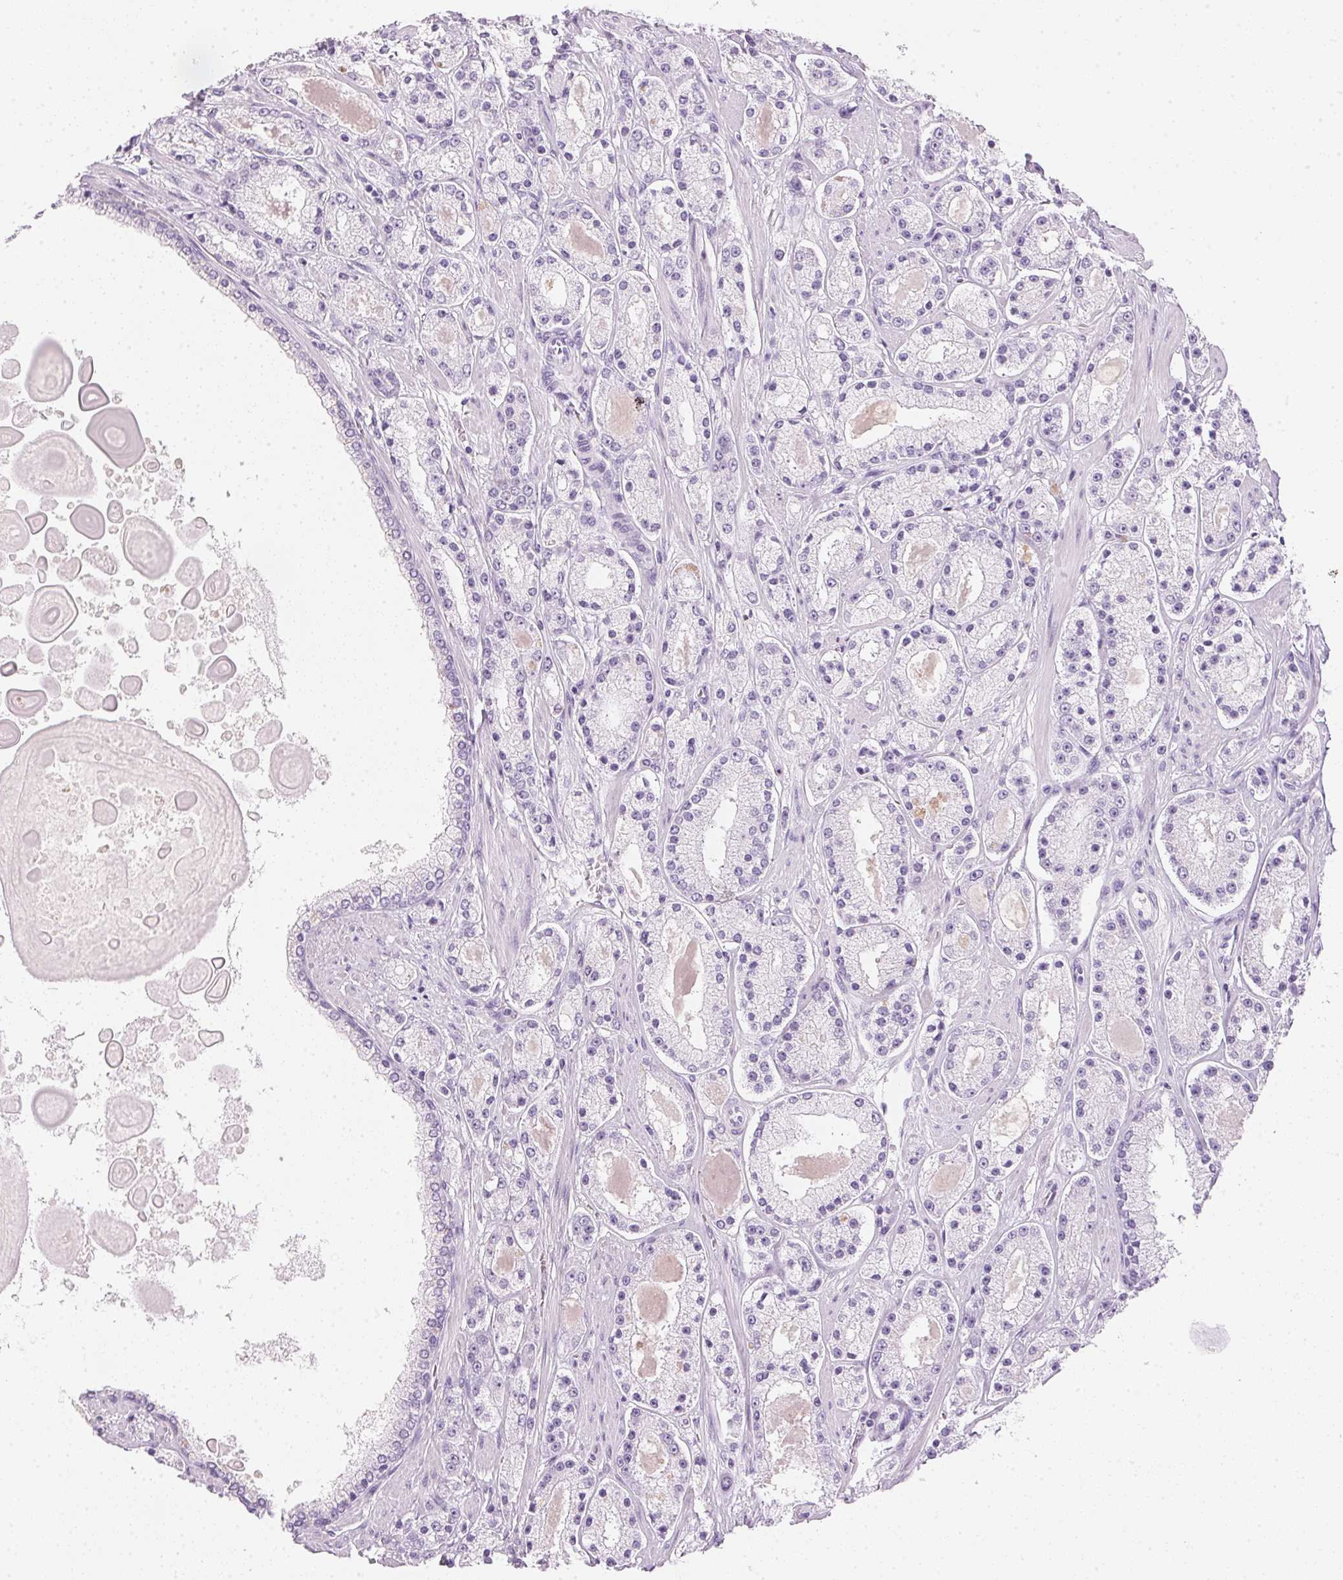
{"staining": {"intensity": "negative", "quantity": "none", "location": "none"}, "tissue": "prostate cancer", "cell_type": "Tumor cells", "image_type": "cancer", "snomed": [{"axis": "morphology", "description": "Adenocarcinoma, High grade"}, {"axis": "topography", "description": "Prostate"}], "caption": "Tumor cells show no significant protein positivity in high-grade adenocarcinoma (prostate).", "gene": "IGFBP1", "patient": {"sex": "male", "age": 67}}